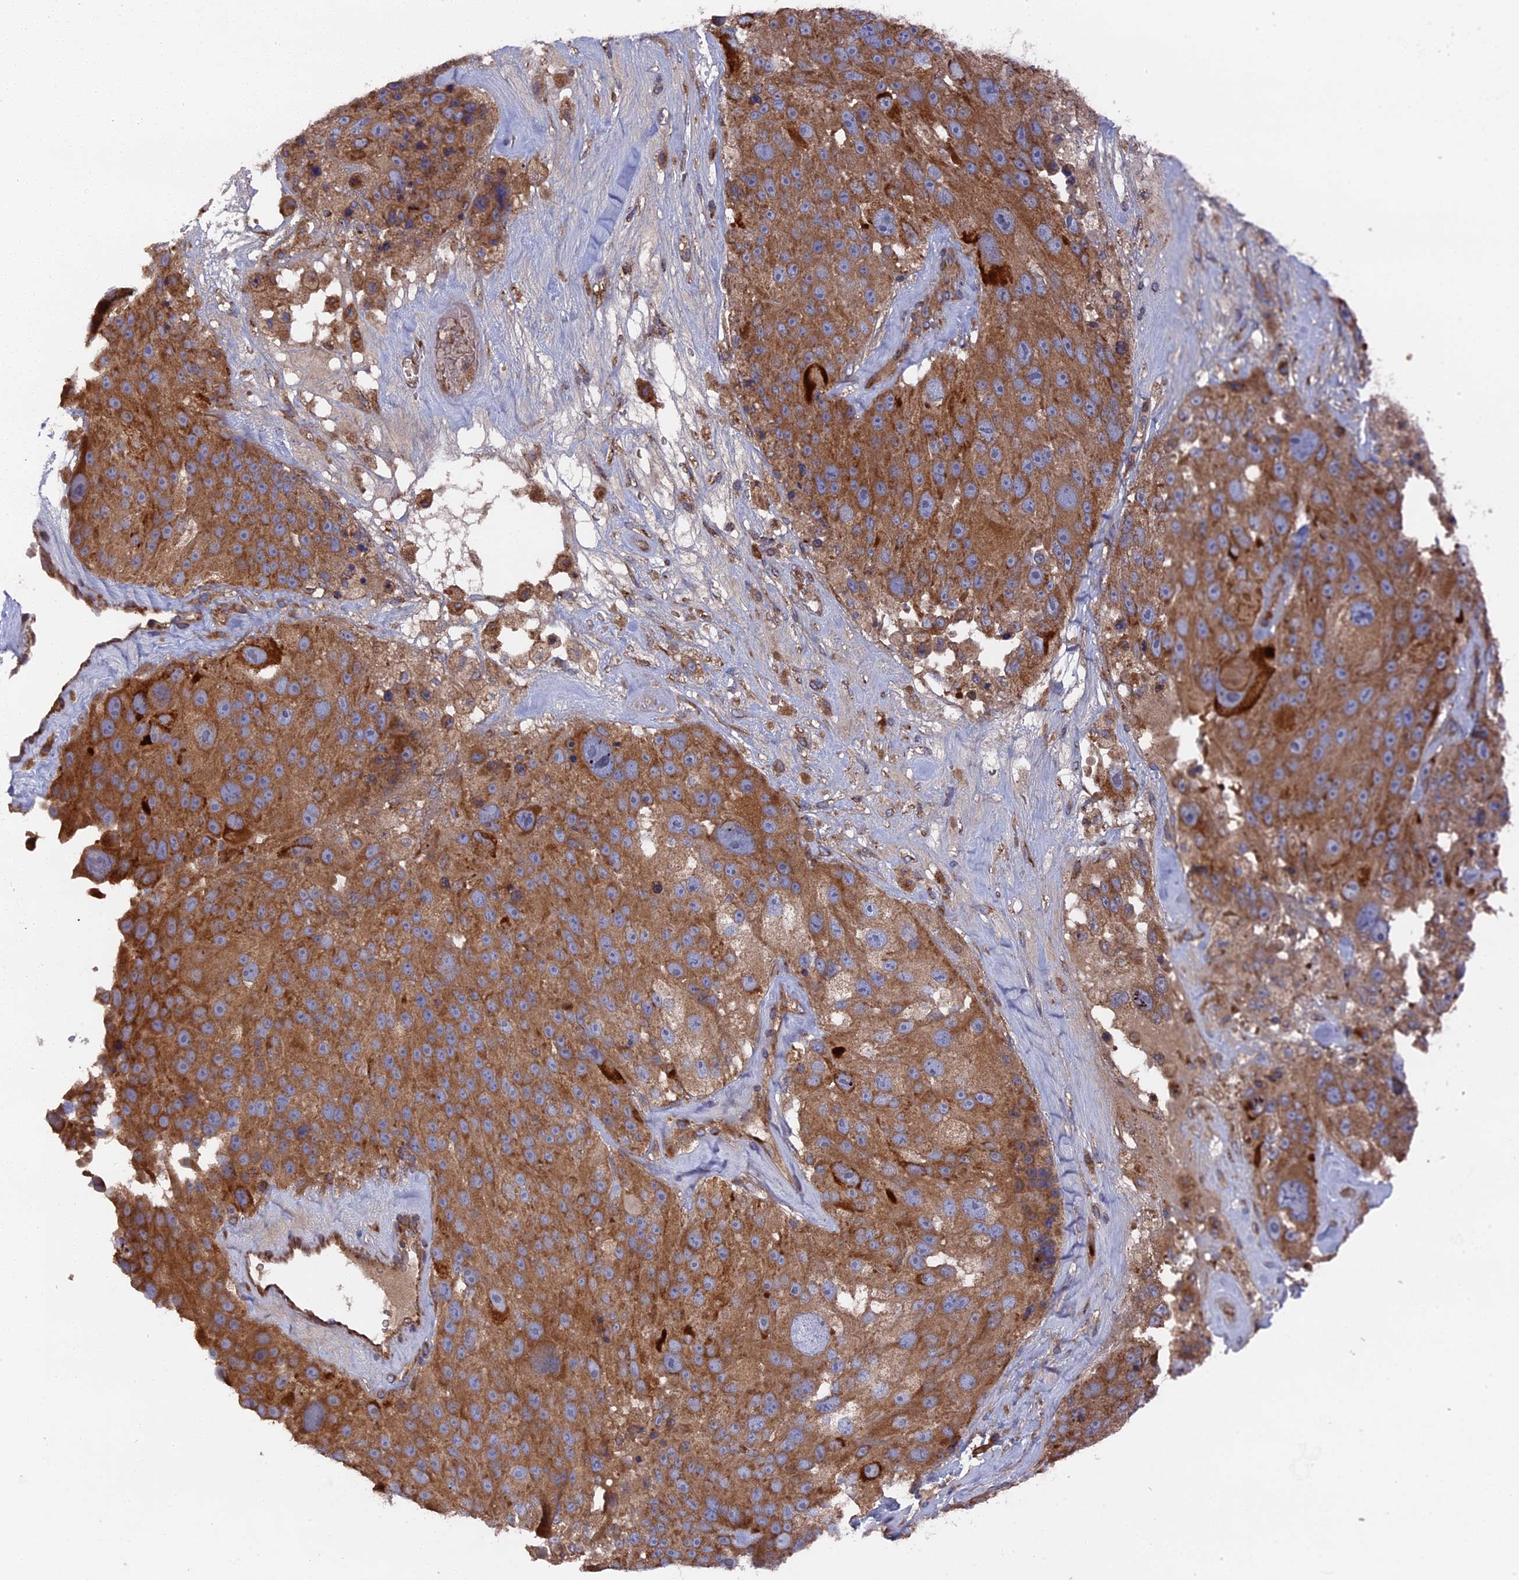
{"staining": {"intensity": "moderate", "quantity": ">75%", "location": "cytoplasmic/membranous"}, "tissue": "melanoma", "cell_type": "Tumor cells", "image_type": "cancer", "snomed": [{"axis": "morphology", "description": "Malignant melanoma, Metastatic site"}, {"axis": "topography", "description": "Lymph node"}], "caption": "Protein expression analysis of melanoma reveals moderate cytoplasmic/membranous positivity in approximately >75% of tumor cells. The staining was performed using DAB (3,3'-diaminobenzidine), with brown indicating positive protein expression. Nuclei are stained blue with hematoxylin.", "gene": "TELO2", "patient": {"sex": "male", "age": 62}}